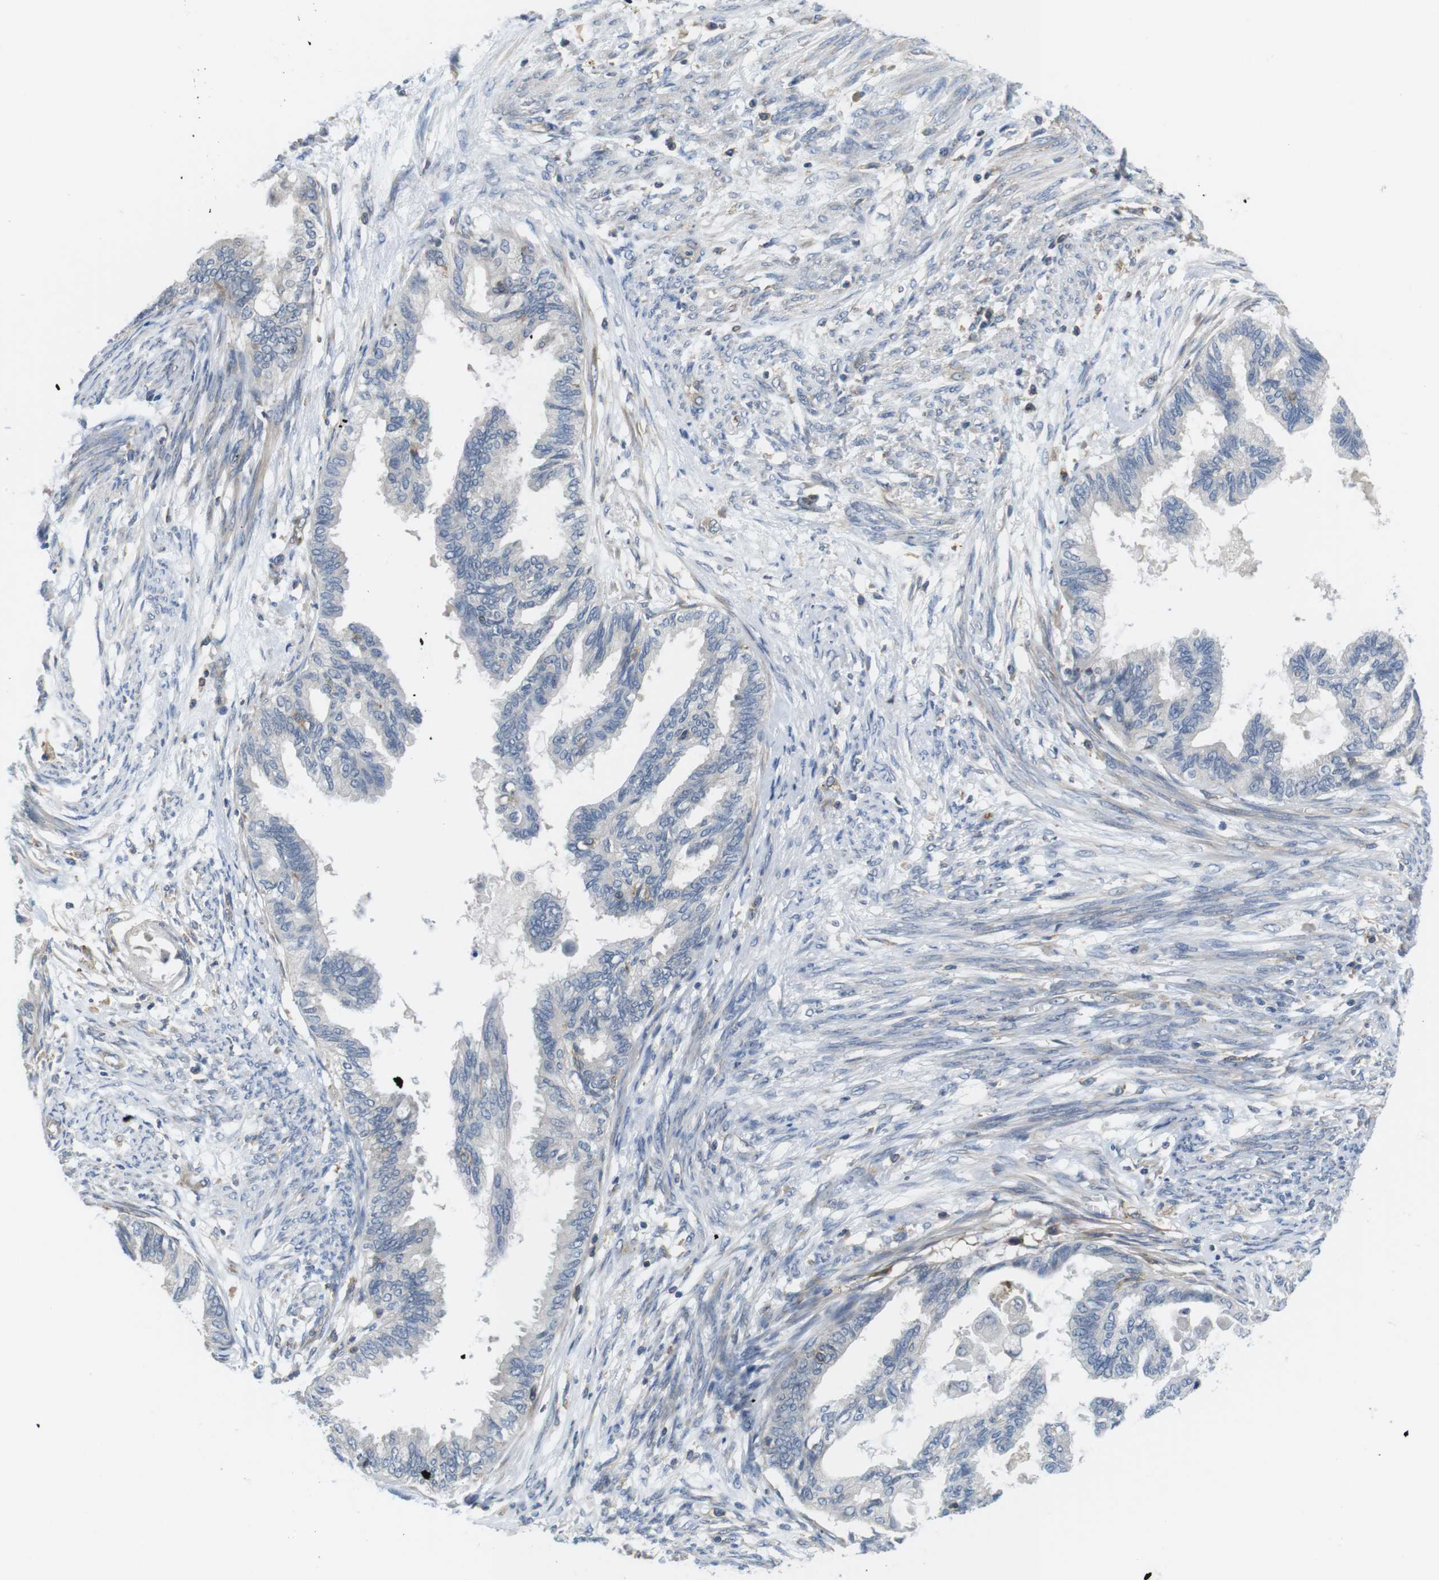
{"staining": {"intensity": "negative", "quantity": "none", "location": "none"}, "tissue": "cervical cancer", "cell_type": "Tumor cells", "image_type": "cancer", "snomed": [{"axis": "morphology", "description": "Normal tissue, NOS"}, {"axis": "morphology", "description": "Adenocarcinoma, NOS"}, {"axis": "topography", "description": "Cervix"}, {"axis": "topography", "description": "Endometrium"}], "caption": "Tumor cells show no significant protein staining in cervical cancer. (DAB (3,3'-diaminobenzidine) immunohistochemistry visualized using brightfield microscopy, high magnification).", "gene": "HERPUD2", "patient": {"sex": "female", "age": 86}}